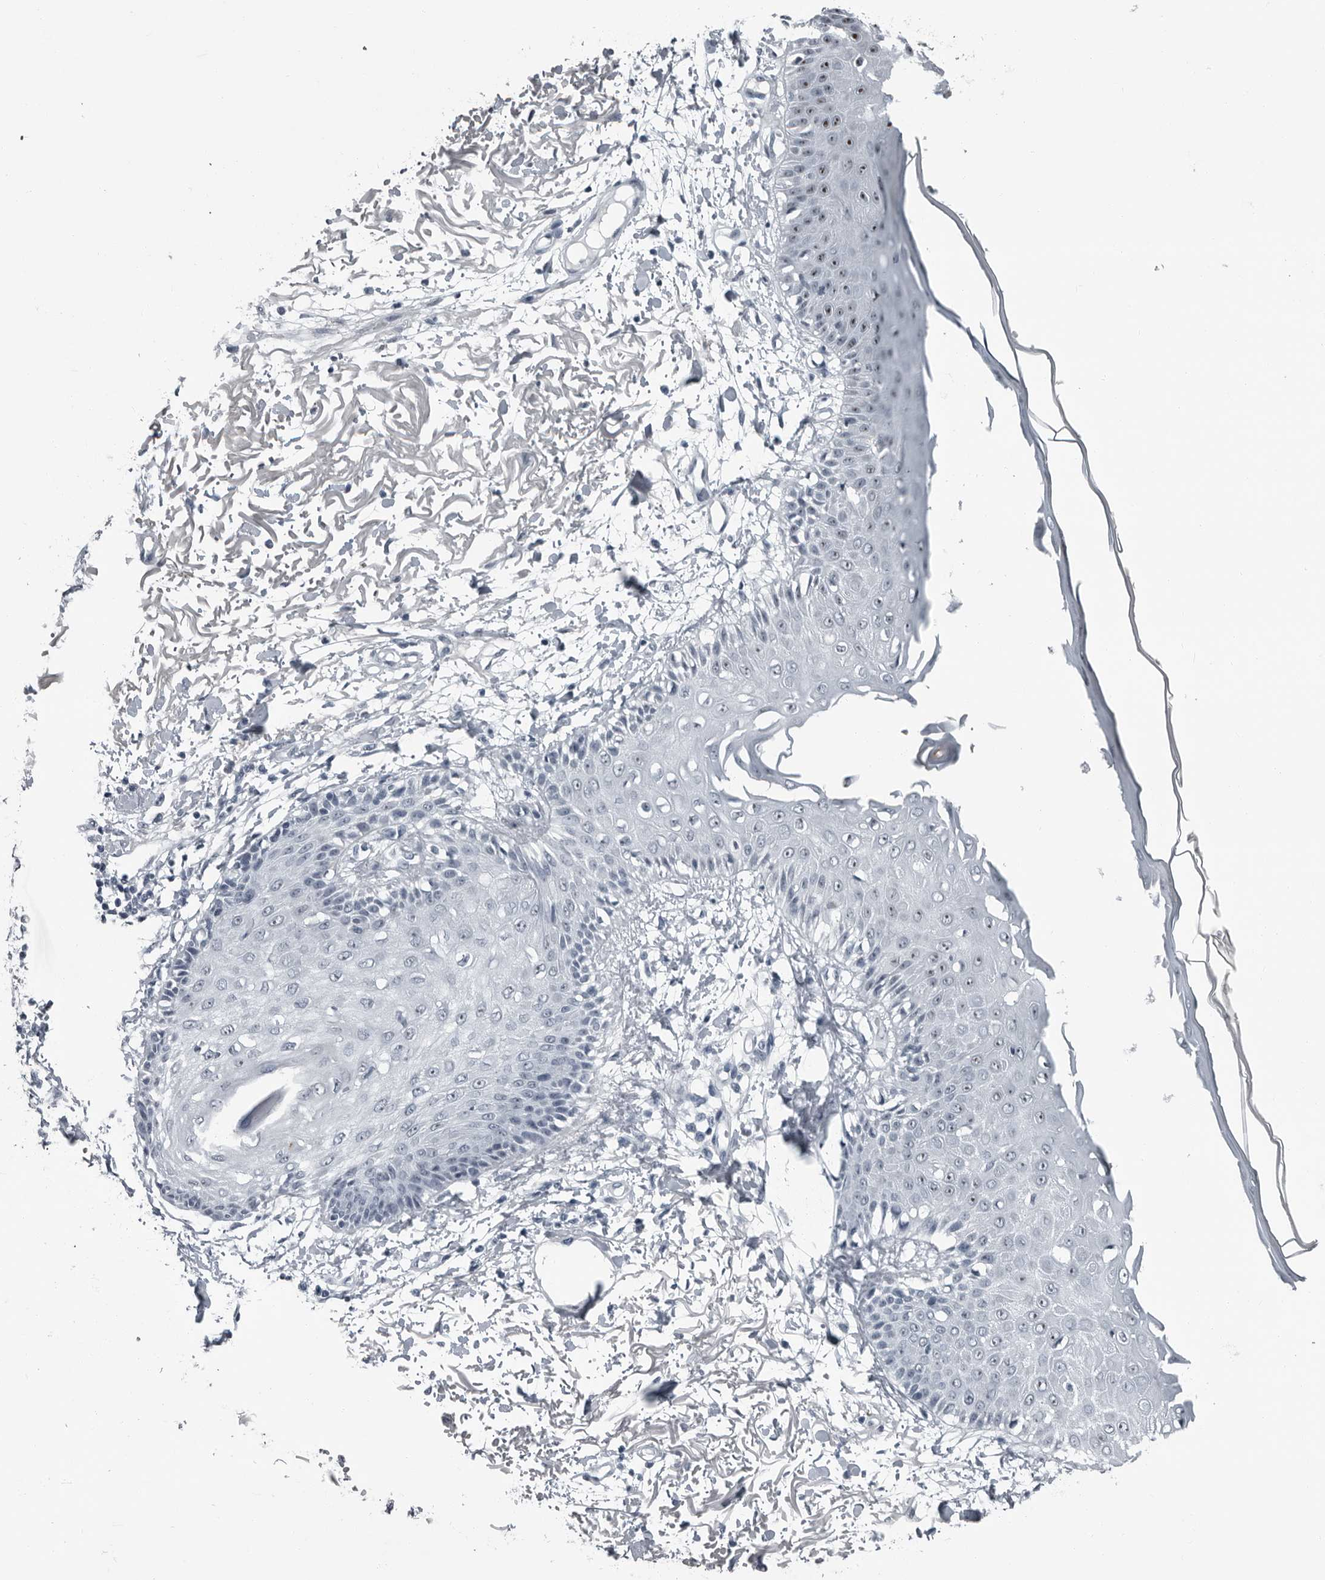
{"staining": {"intensity": "negative", "quantity": "none", "location": "none"}, "tissue": "skin", "cell_type": "Fibroblasts", "image_type": "normal", "snomed": [{"axis": "morphology", "description": "Normal tissue, NOS"}, {"axis": "morphology", "description": "Squamous cell carcinoma, NOS"}, {"axis": "topography", "description": "Skin"}, {"axis": "topography", "description": "Peripheral nerve tissue"}], "caption": "DAB (3,3'-diaminobenzidine) immunohistochemical staining of normal skin displays no significant expression in fibroblasts.", "gene": "PDCD11", "patient": {"sex": "male", "age": 83}}